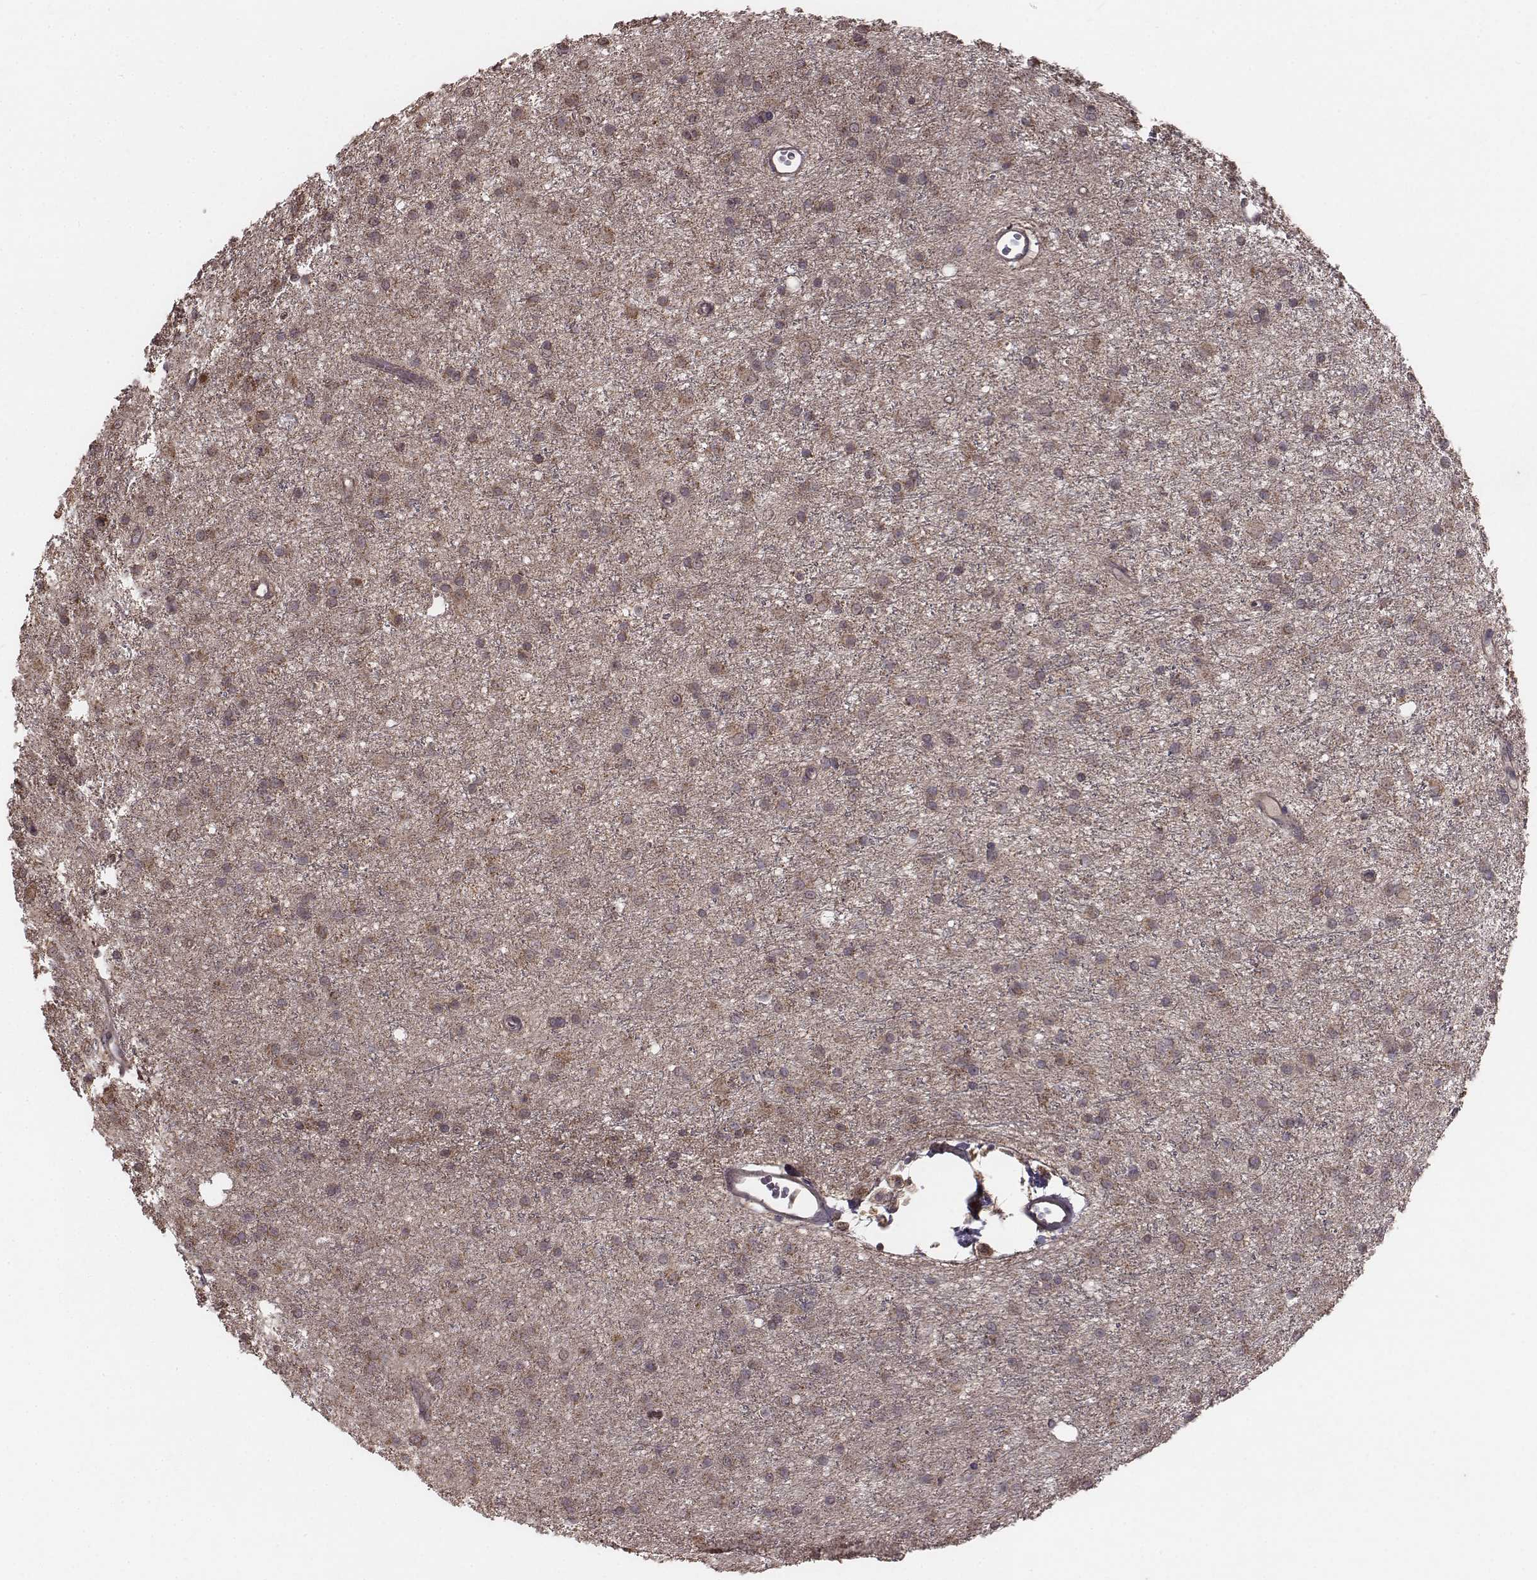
{"staining": {"intensity": "moderate", "quantity": ">75%", "location": "cytoplasmic/membranous"}, "tissue": "glioma", "cell_type": "Tumor cells", "image_type": "cancer", "snomed": [{"axis": "morphology", "description": "Glioma, malignant, Low grade"}, {"axis": "topography", "description": "Brain"}], "caption": "Immunohistochemical staining of glioma displays moderate cytoplasmic/membranous protein positivity in approximately >75% of tumor cells.", "gene": "PDCD2L", "patient": {"sex": "male", "age": 27}}